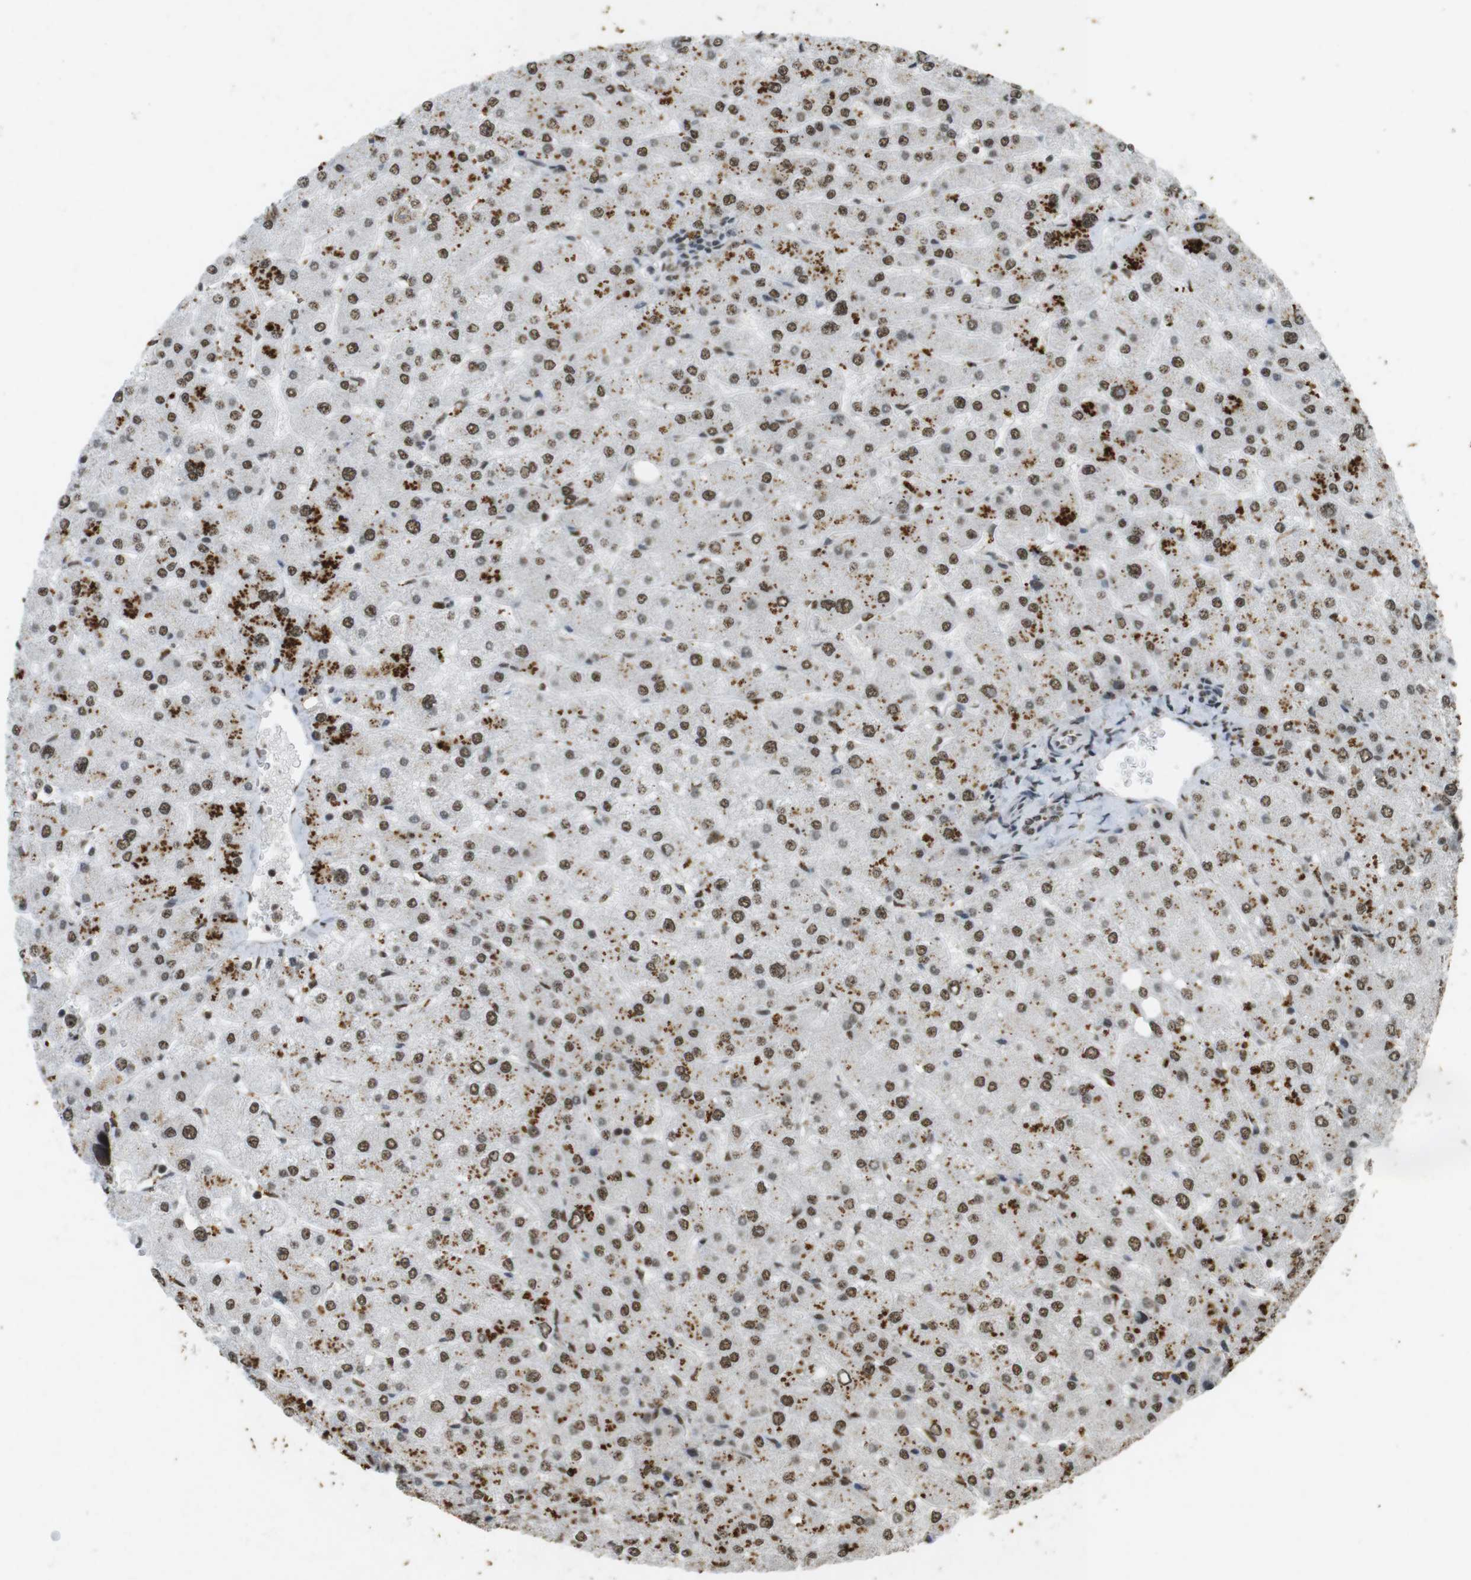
{"staining": {"intensity": "moderate", "quantity": ">75%", "location": "nuclear"}, "tissue": "liver", "cell_type": "Cholangiocytes", "image_type": "normal", "snomed": [{"axis": "morphology", "description": "Normal tissue, NOS"}, {"axis": "topography", "description": "Liver"}], "caption": "Approximately >75% of cholangiocytes in benign liver exhibit moderate nuclear protein staining as visualized by brown immunohistochemical staining.", "gene": "GATA4", "patient": {"sex": "male", "age": 55}}